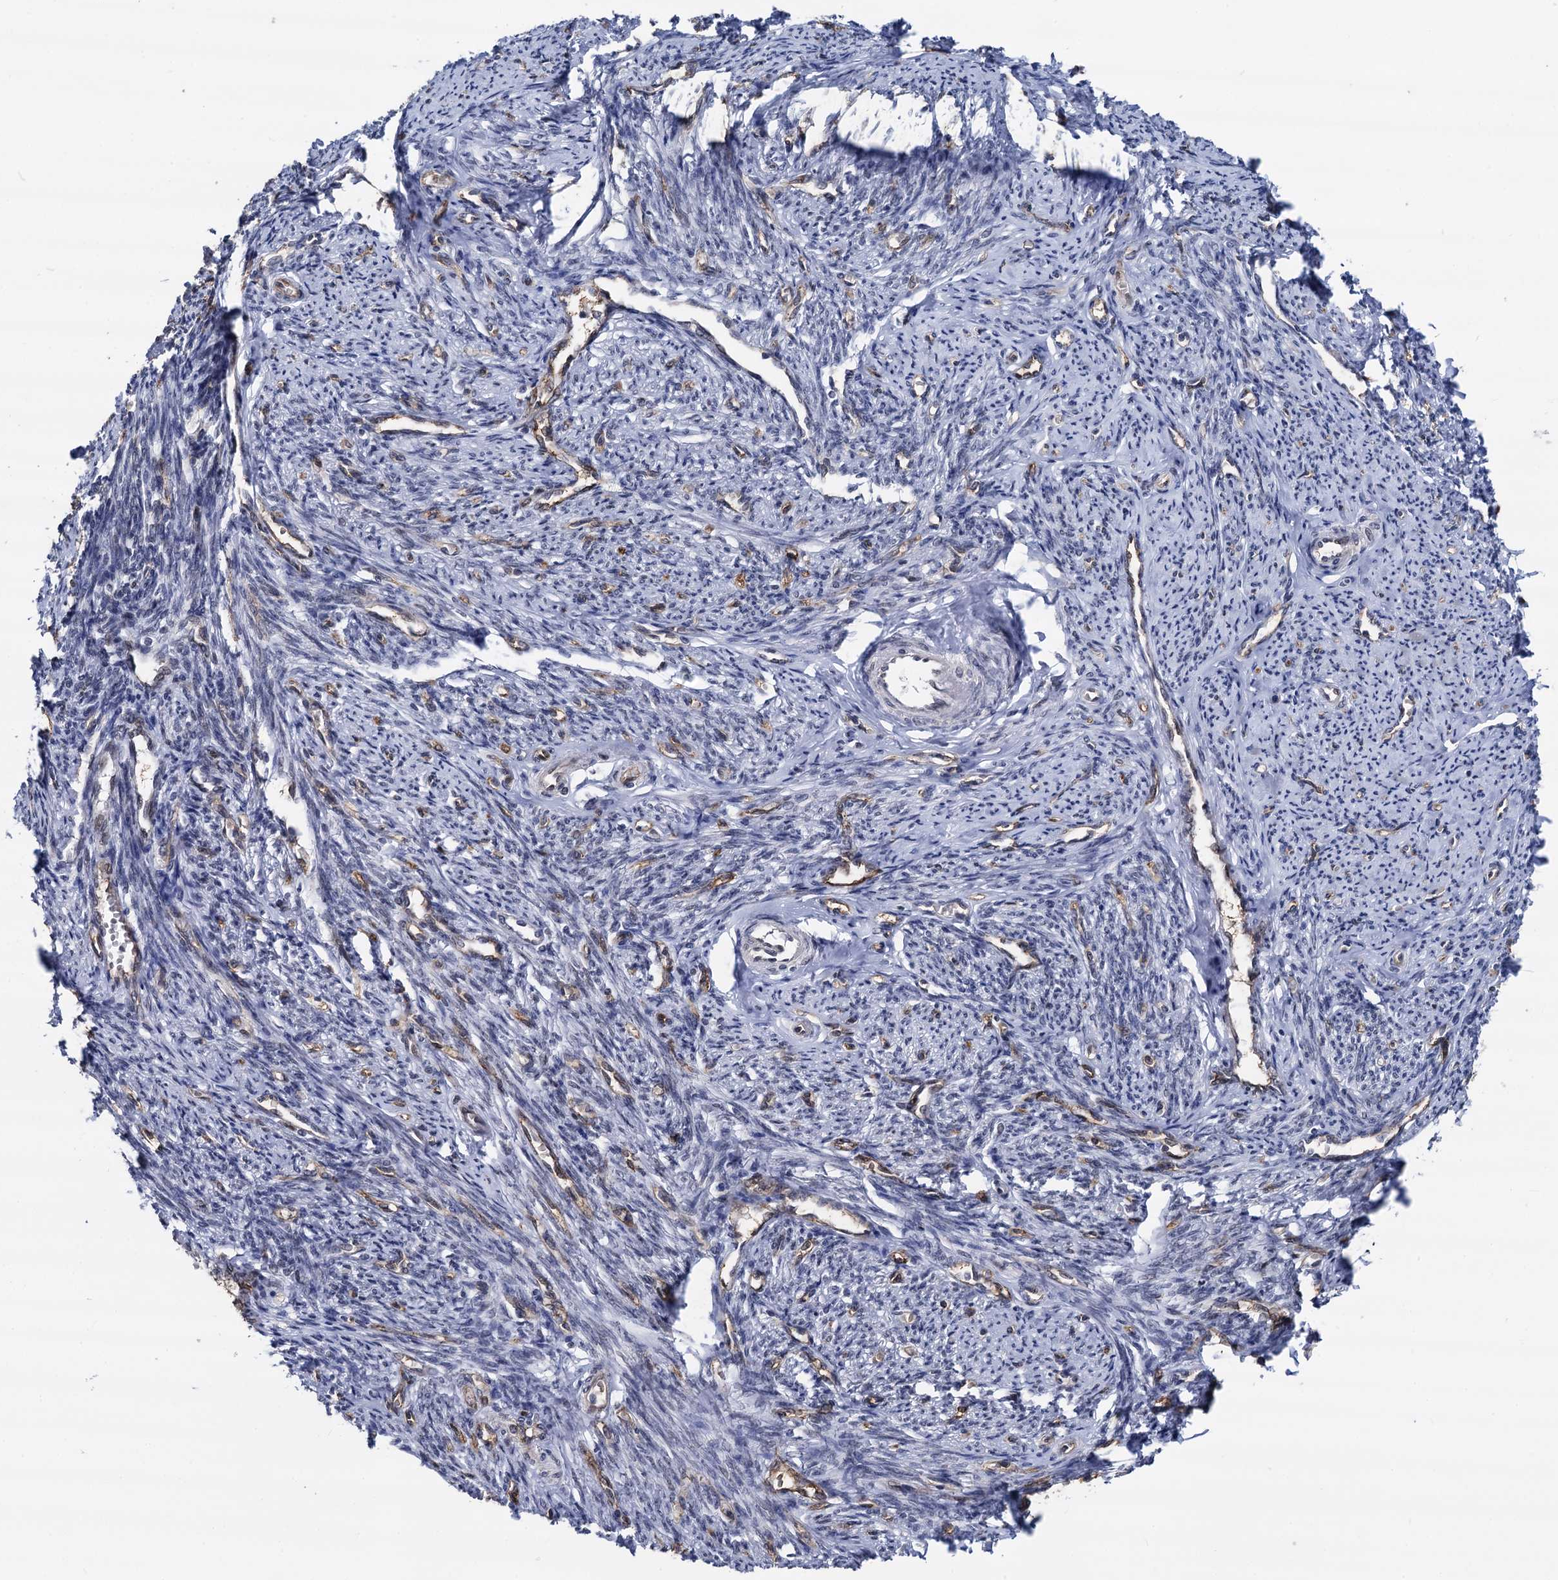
{"staining": {"intensity": "strong", "quantity": "25%-75%", "location": "nuclear"}, "tissue": "smooth muscle", "cell_type": "Smooth muscle cells", "image_type": "normal", "snomed": [{"axis": "morphology", "description": "Normal tissue, NOS"}, {"axis": "topography", "description": "Smooth muscle"}, {"axis": "topography", "description": "Uterus"}], "caption": "Immunohistochemistry staining of benign smooth muscle, which displays high levels of strong nuclear expression in about 25%-75% of smooth muscle cells indicating strong nuclear protein expression. The staining was performed using DAB (brown) for protein detection and nuclei were counterstained in hematoxylin (blue).", "gene": "GALNT11", "patient": {"sex": "female", "age": 59}}